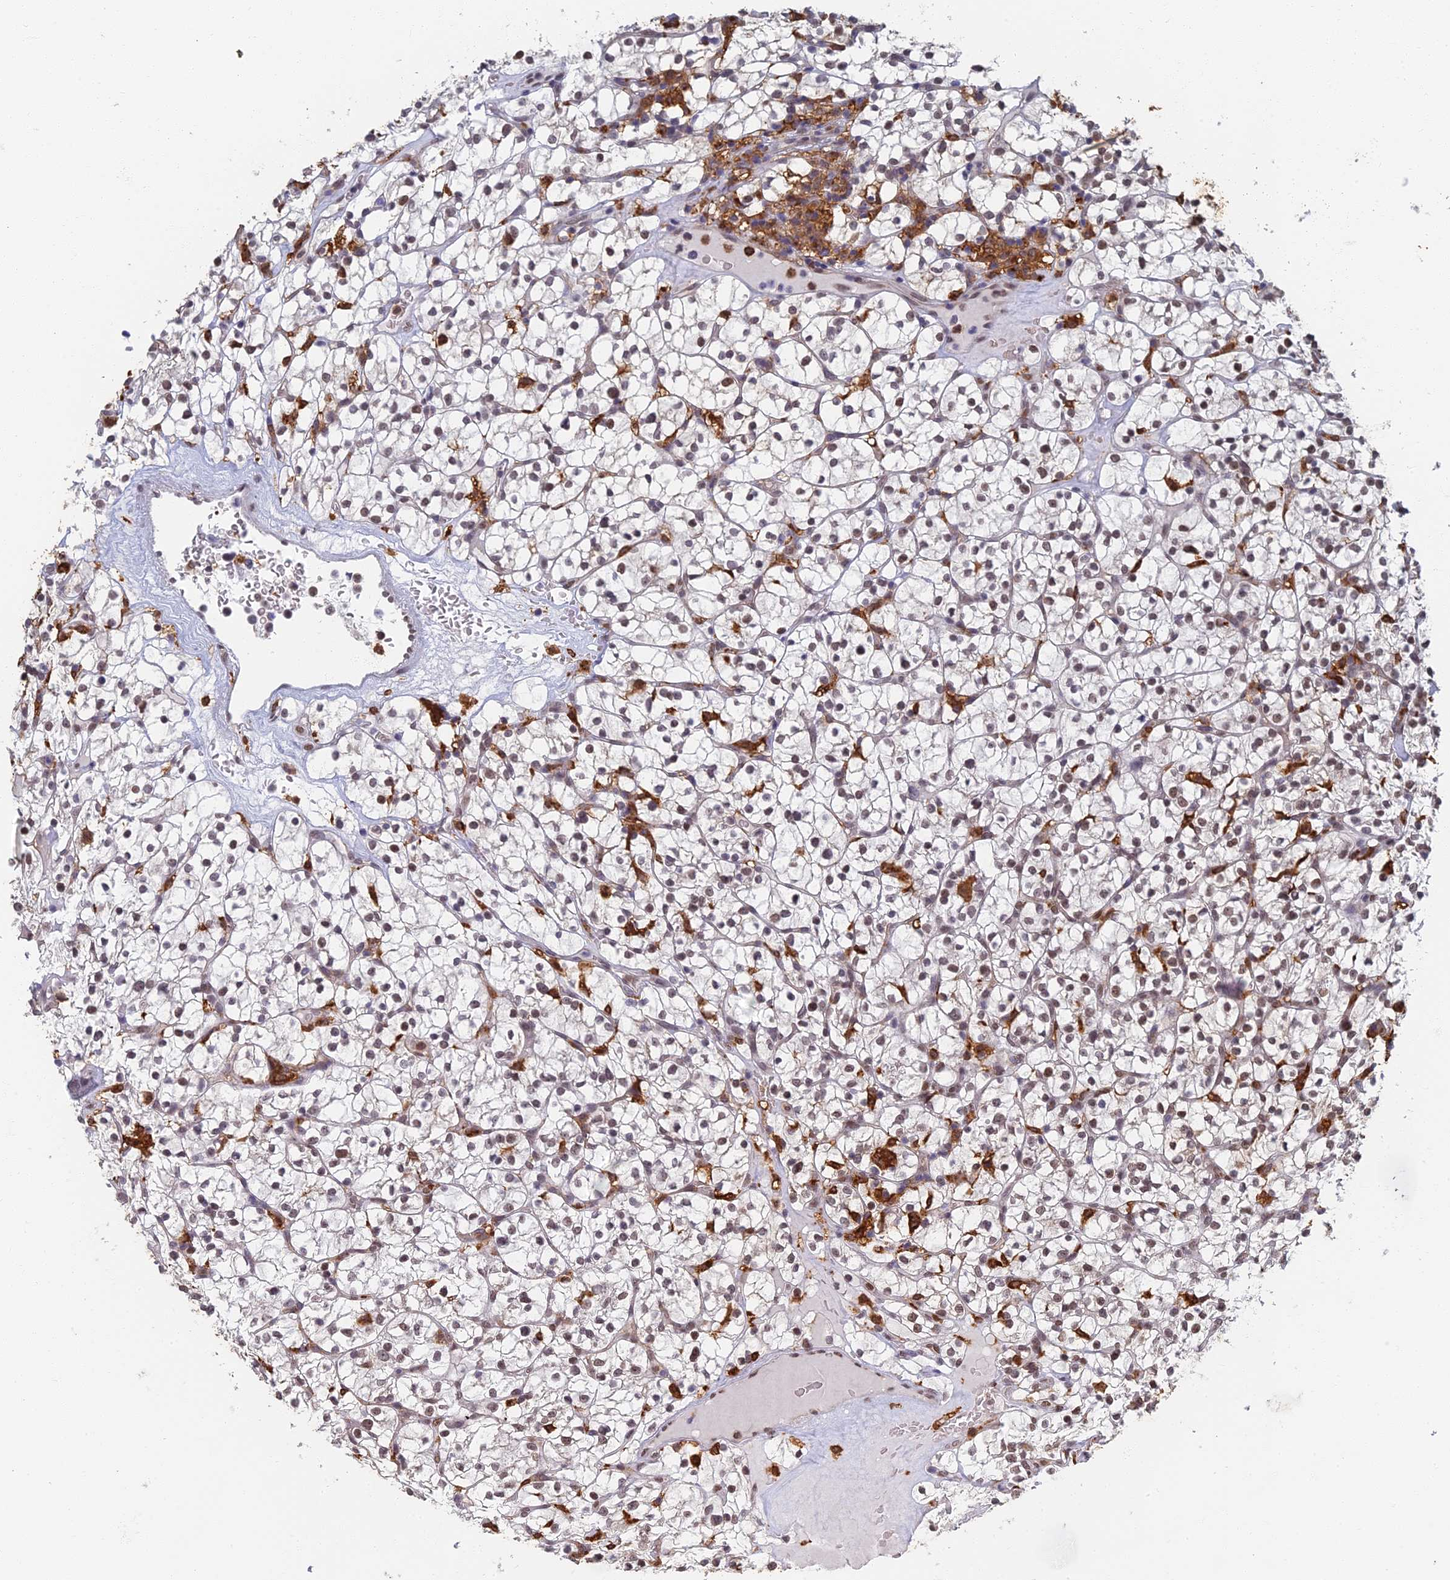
{"staining": {"intensity": "weak", "quantity": "25%-75%", "location": "nuclear"}, "tissue": "renal cancer", "cell_type": "Tumor cells", "image_type": "cancer", "snomed": [{"axis": "morphology", "description": "Adenocarcinoma, NOS"}, {"axis": "topography", "description": "Kidney"}], "caption": "The photomicrograph demonstrates staining of renal adenocarcinoma, revealing weak nuclear protein expression (brown color) within tumor cells.", "gene": "GPATCH1", "patient": {"sex": "female", "age": 64}}